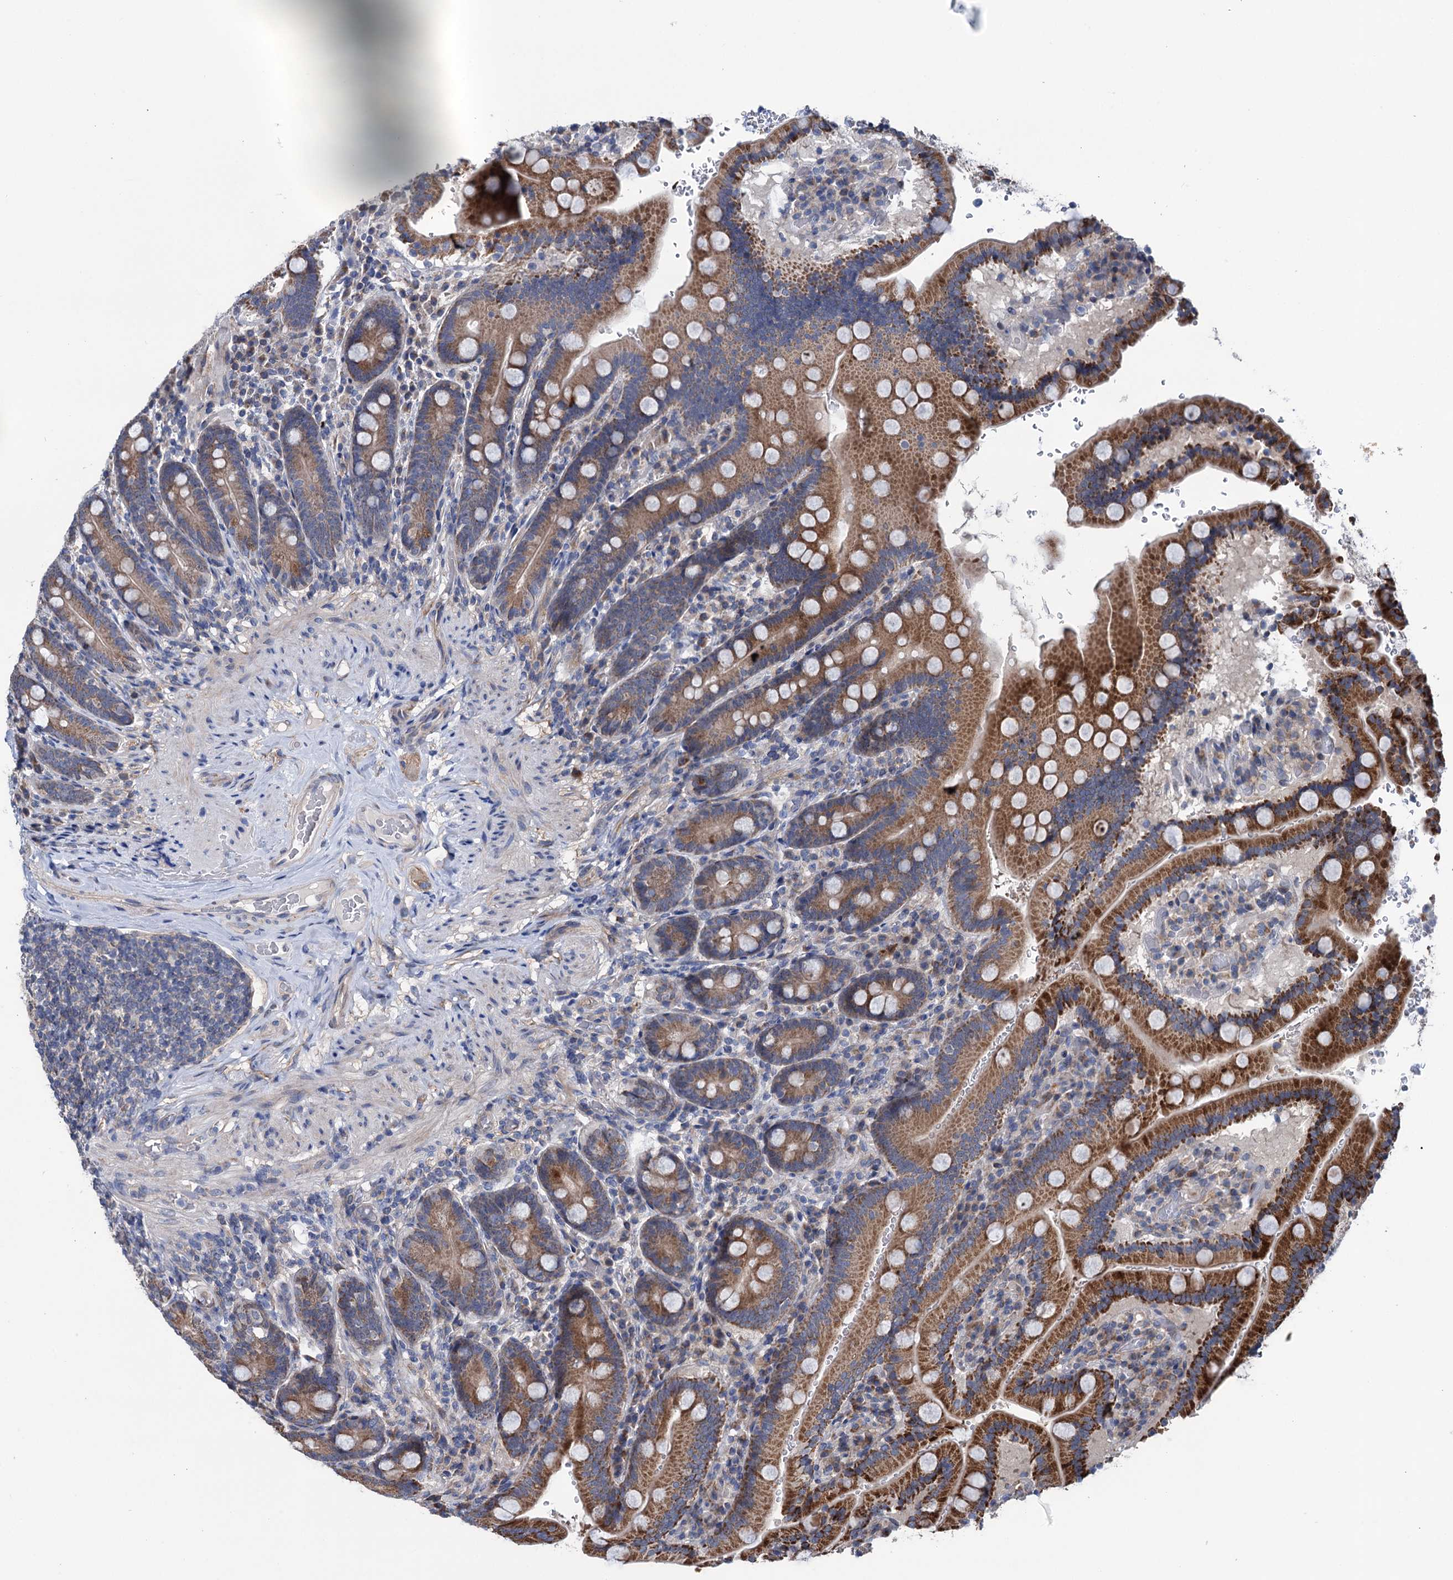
{"staining": {"intensity": "moderate", "quantity": ">75%", "location": "cytoplasmic/membranous"}, "tissue": "duodenum", "cell_type": "Glandular cells", "image_type": "normal", "snomed": [{"axis": "morphology", "description": "Normal tissue, NOS"}, {"axis": "topography", "description": "Duodenum"}], "caption": "Immunohistochemistry staining of normal duodenum, which exhibits medium levels of moderate cytoplasmic/membranous expression in approximately >75% of glandular cells indicating moderate cytoplasmic/membranous protein positivity. The staining was performed using DAB (3,3'-diaminobenzidine) (brown) for protein detection and nuclei were counterstained in hematoxylin (blue).", "gene": "EYA4", "patient": {"sex": "female", "age": 62}}